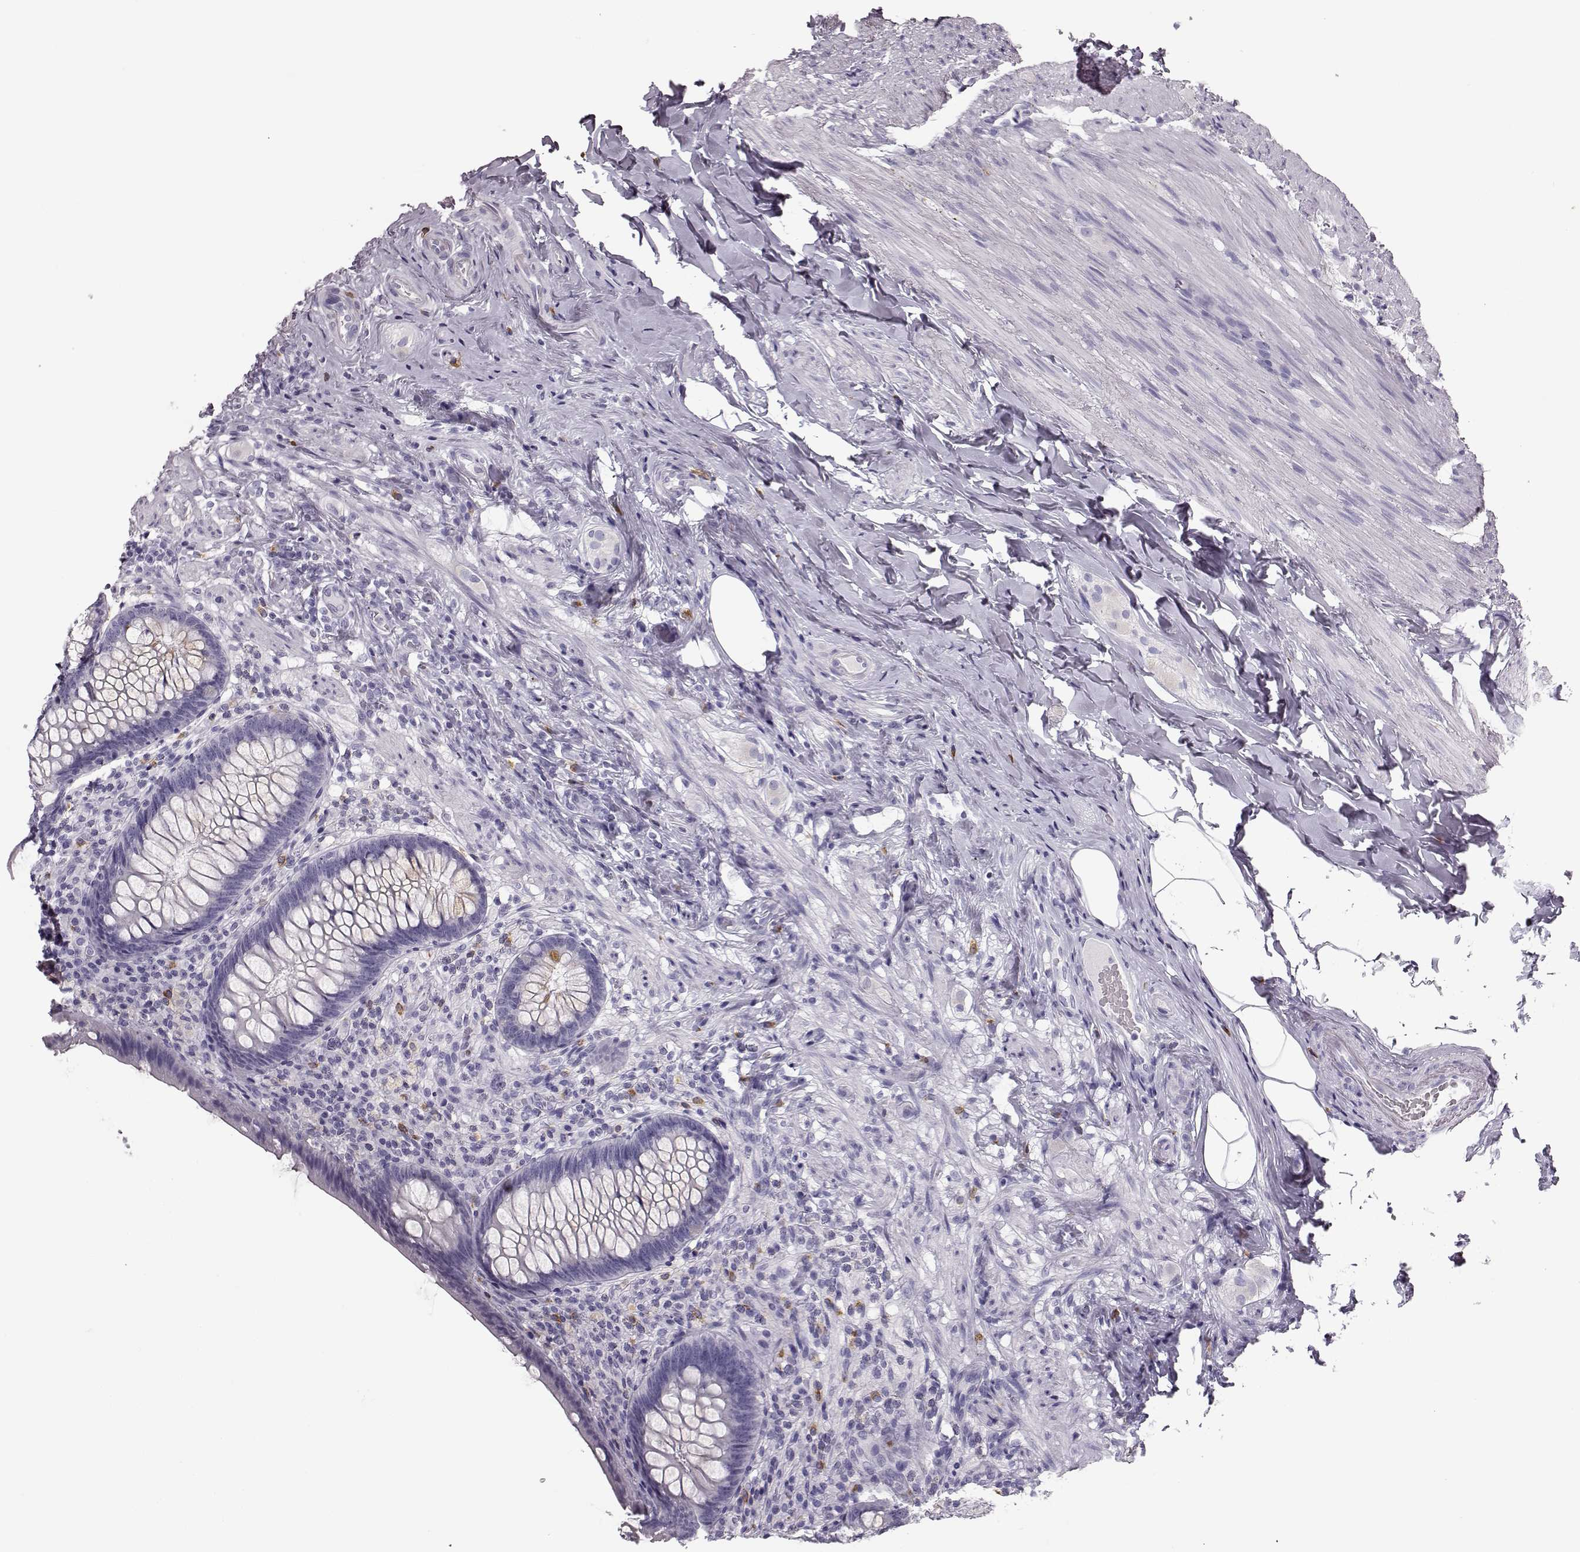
{"staining": {"intensity": "negative", "quantity": "none", "location": "none"}, "tissue": "appendix", "cell_type": "Glandular cells", "image_type": "normal", "snomed": [{"axis": "morphology", "description": "Normal tissue, NOS"}, {"axis": "topography", "description": "Appendix"}], "caption": "Appendix was stained to show a protein in brown. There is no significant expression in glandular cells. (DAB (3,3'-diaminobenzidine) immunohistochemistry (IHC) visualized using brightfield microscopy, high magnification).", "gene": "NPTXR", "patient": {"sex": "male", "age": 47}}